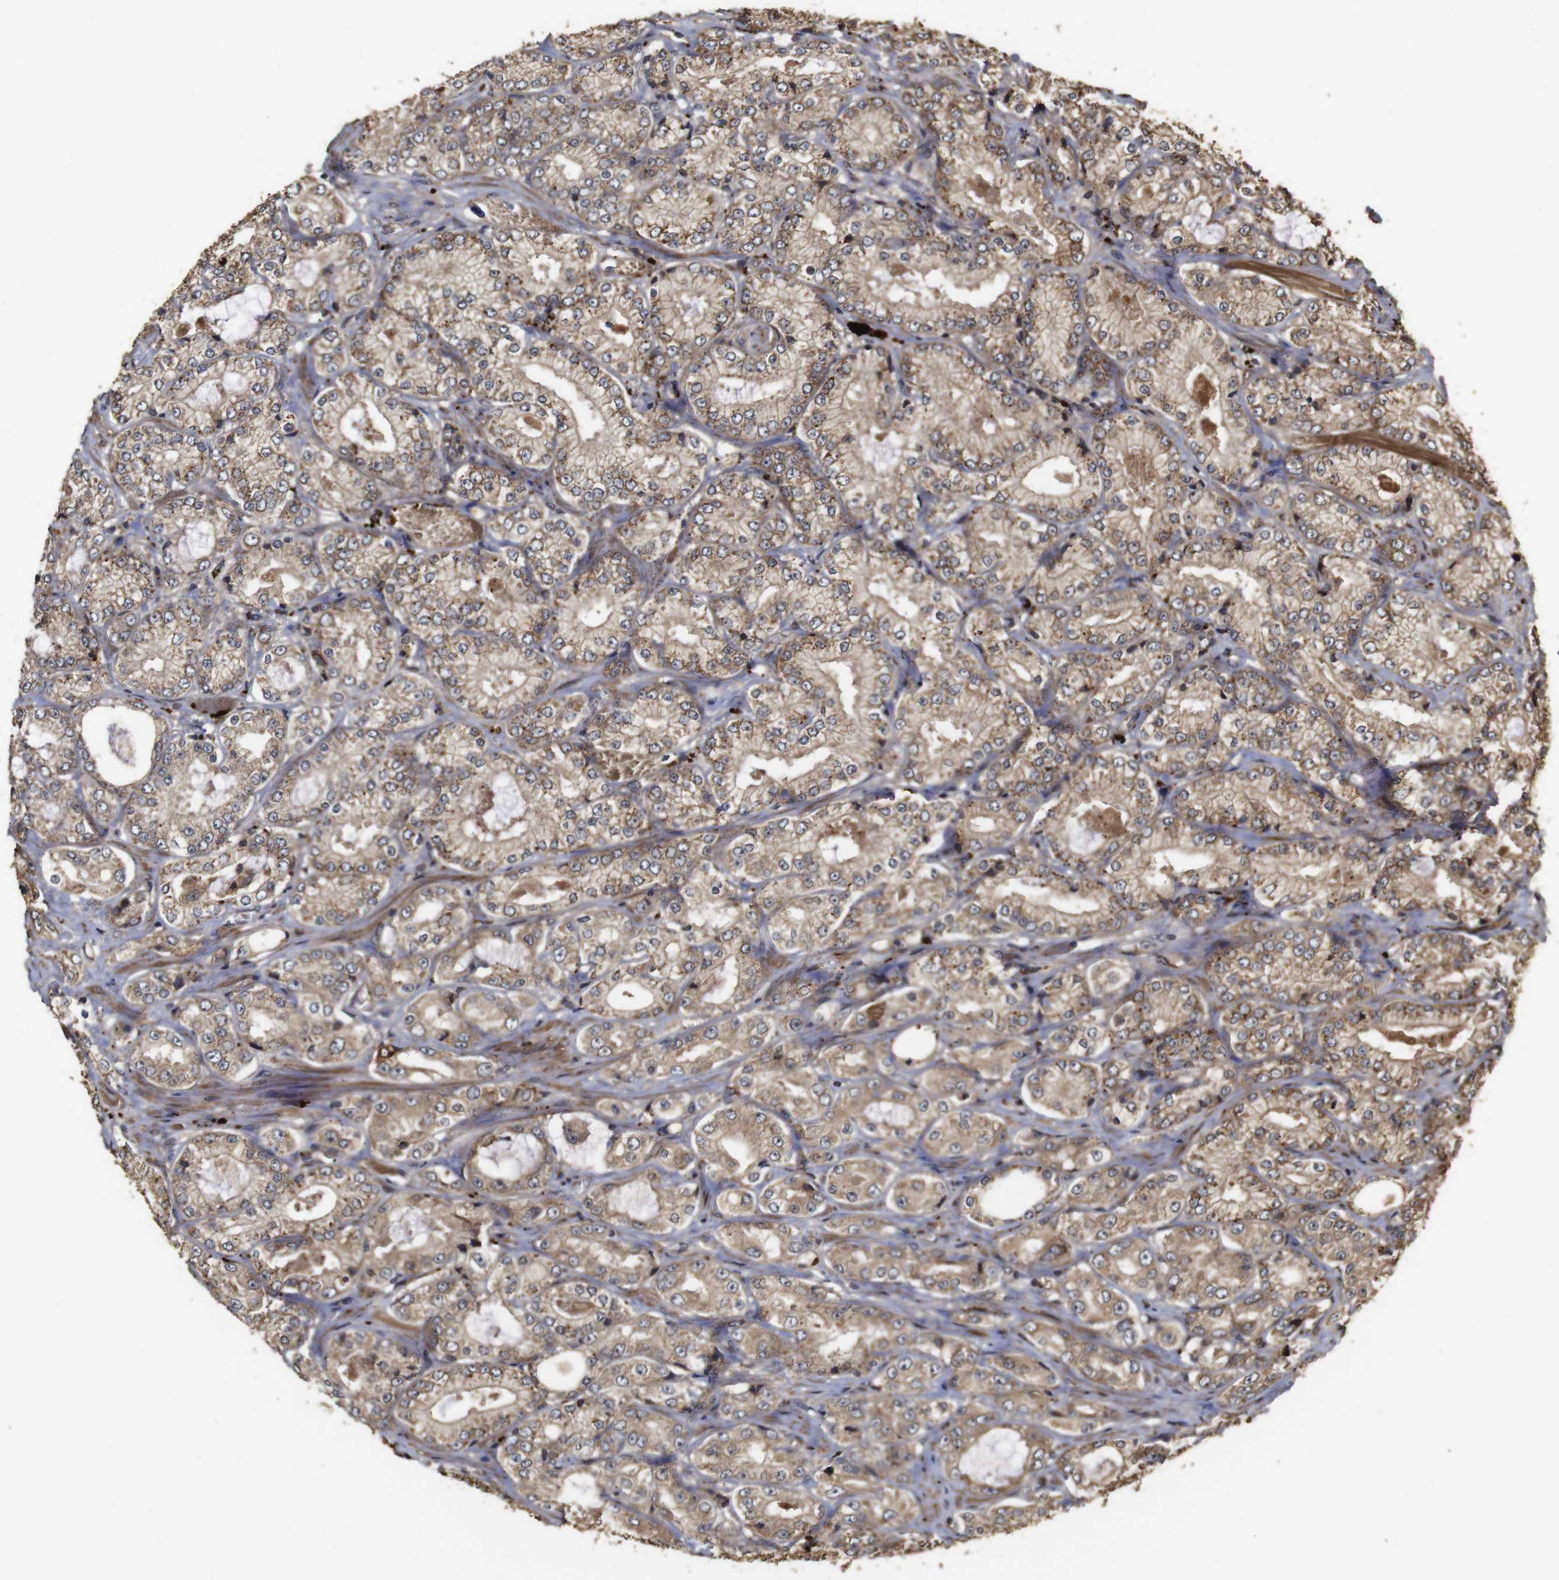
{"staining": {"intensity": "moderate", "quantity": ">75%", "location": "cytoplasmic/membranous"}, "tissue": "prostate cancer", "cell_type": "Tumor cells", "image_type": "cancer", "snomed": [{"axis": "morphology", "description": "Adenocarcinoma, High grade"}, {"axis": "topography", "description": "Prostate"}], "caption": "A micrograph of human prostate adenocarcinoma (high-grade) stained for a protein exhibits moderate cytoplasmic/membranous brown staining in tumor cells.", "gene": "PTPN14", "patient": {"sex": "male", "age": 73}}